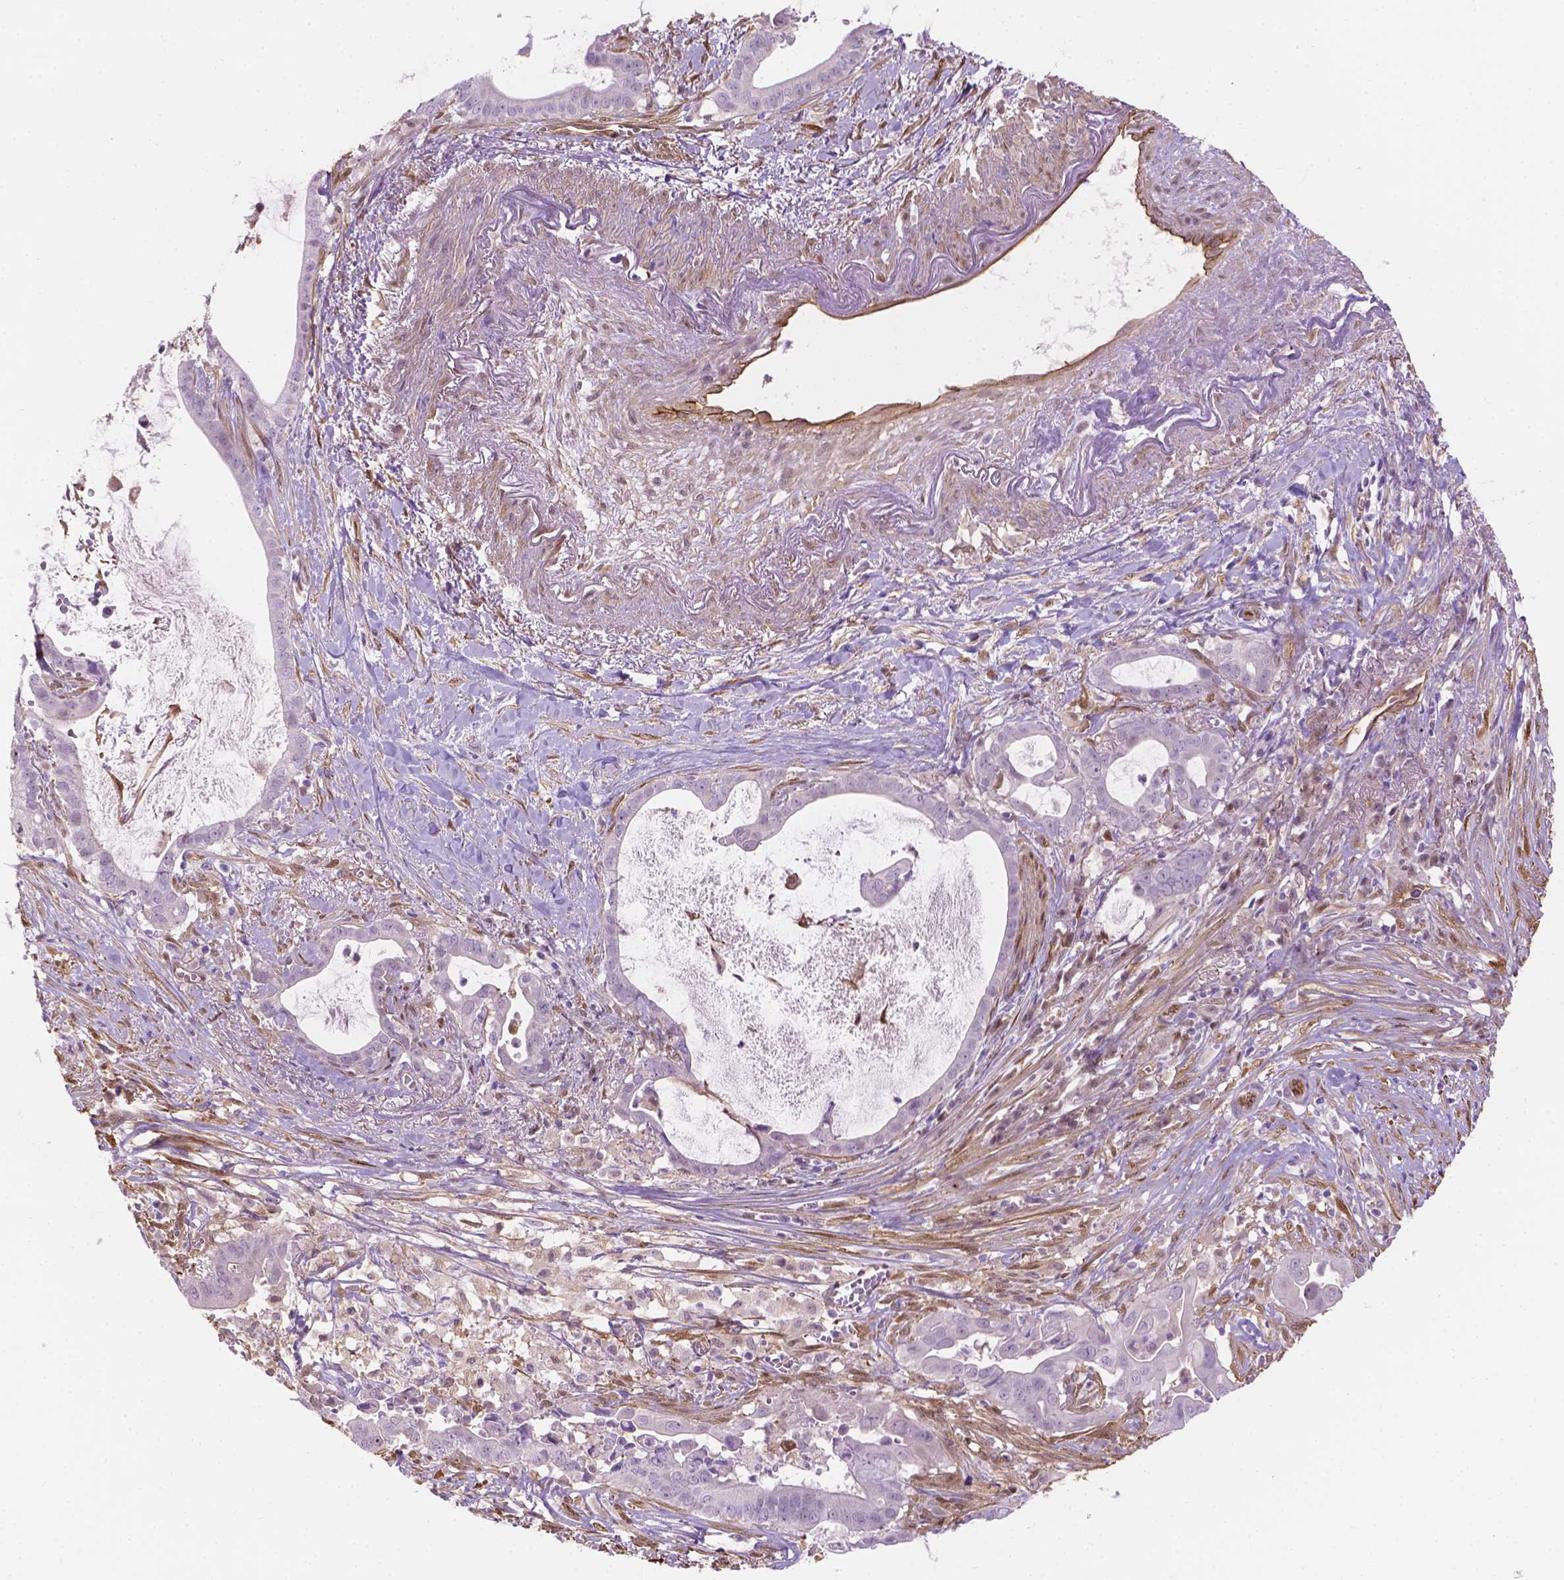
{"staining": {"intensity": "negative", "quantity": "none", "location": "none"}, "tissue": "pancreatic cancer", "cell_type": "Tumor cells", "image_type": "cancer", "snomed": [{"axis": "morphology", "description": "Adenocarcinoma, NOS"}, {"axis": "topography", "description": "Pancreas"}], "caption": "IHC of human adenocarcinoma (pancreatic) reveals no expression in tumor cells.", "gene": "CLIC4", "patient": {"sex": "male", "age": 61}}